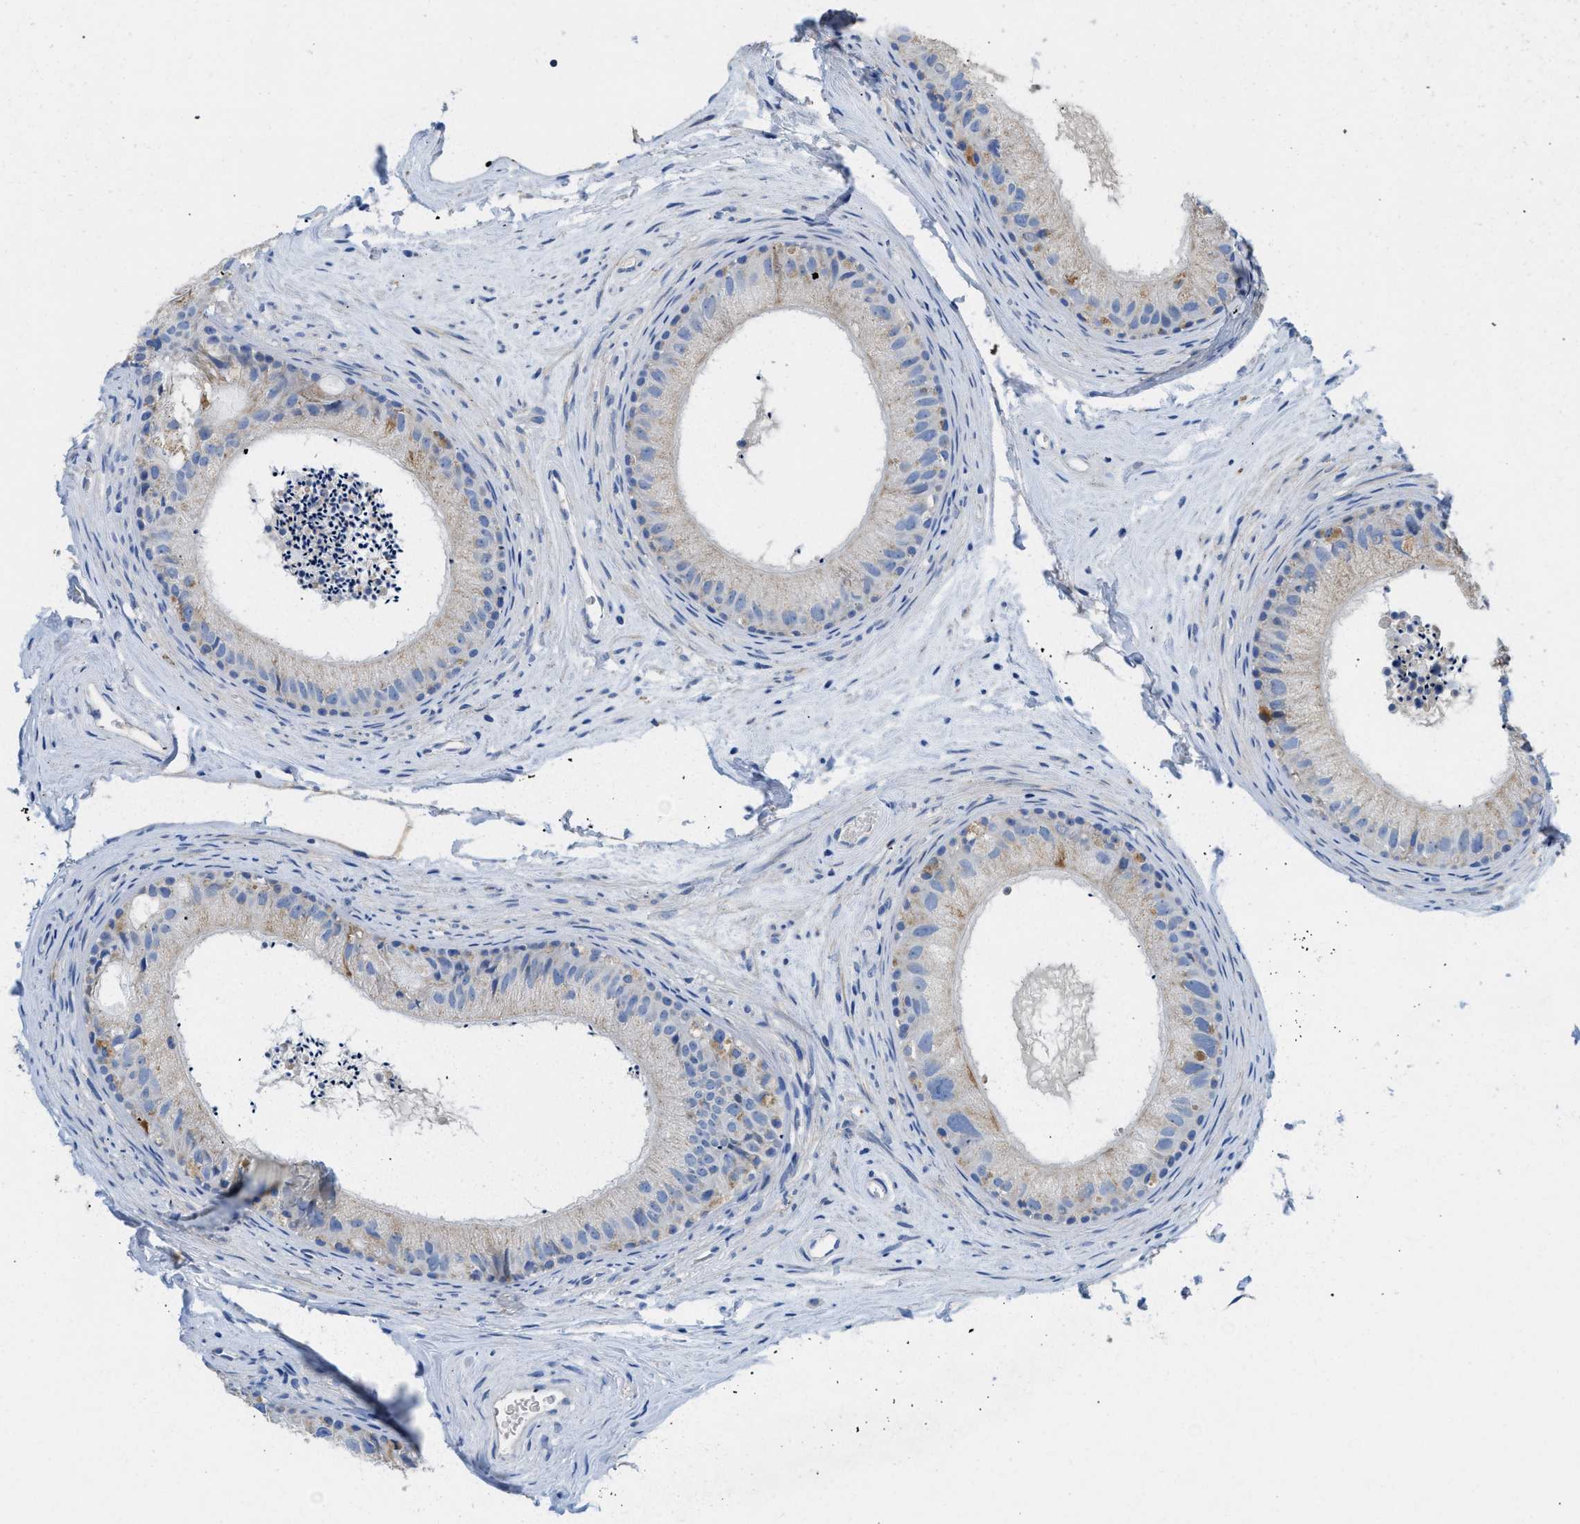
{"staining": {"intensity": "moderate", "quantity": "<25%", "location": "cytoplasmic/membranous"}, "tissue": "epididymis", "cell_type": "Glandular cells", "image_type": "normal", "snomed": [{"axis": "morphology", "description": "Normal tissue, NOS"}, {"axis": "topography", "description": "Epididymis"}], "caption": "Protein staining reveals moderate cytoplasmic/membranous staining in about <25% of glandular cells in benign epididymis. (Stains: DAB (3,3'-diaminobenzidine) in brown, nuclei in blue, Microscopy: brightfield microscopy at high magnification).", "gene": "SLC25A13", "patient": {"sex": "male", "age": 56}}